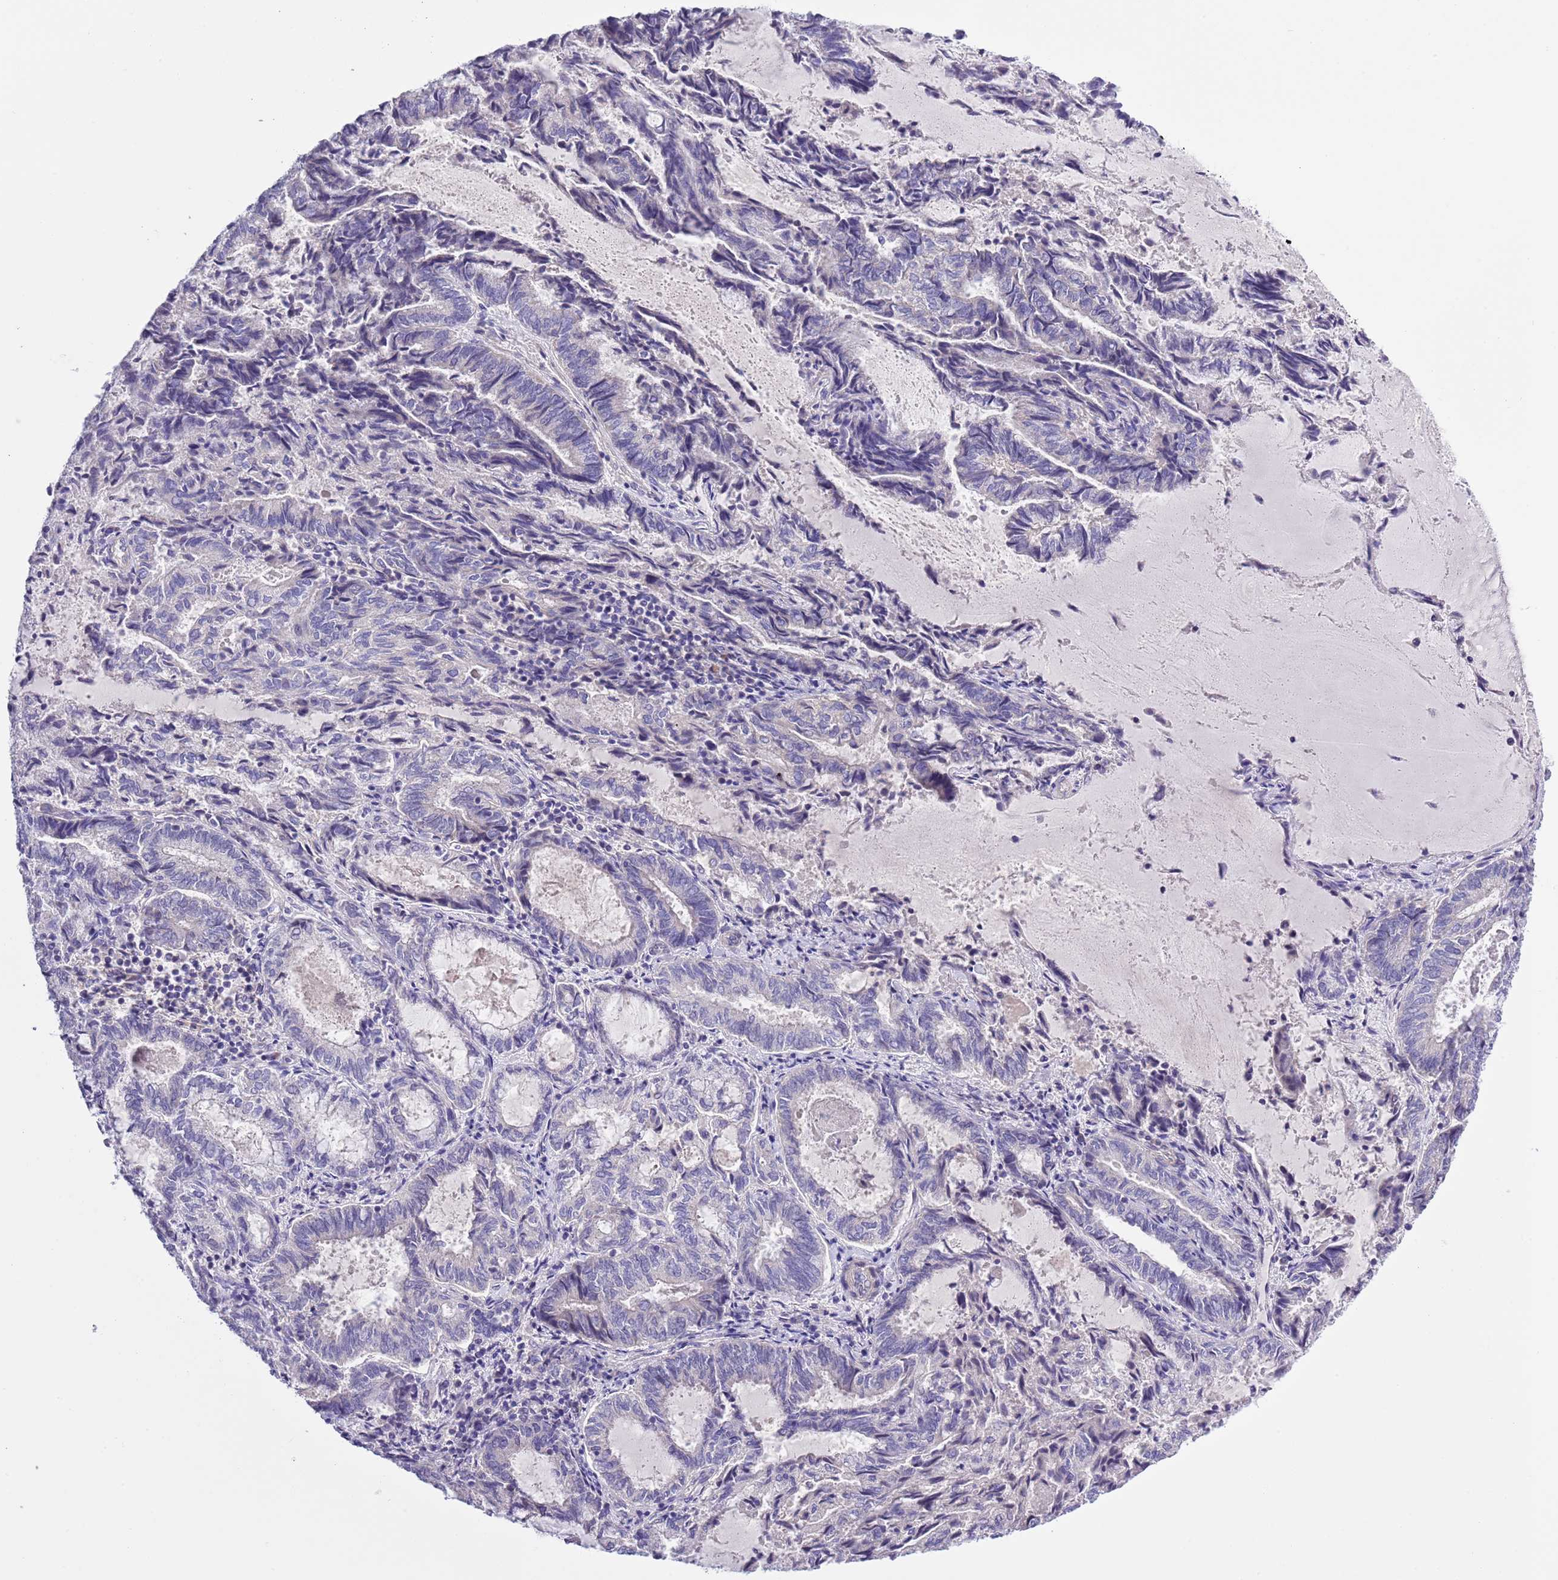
{"staining": {"intensity": "negative", "quantity": "none", "location": "none"}, "tissue": "endometrial cancer", "cell_type": "Tumor cells", "image_type": "cancer", "snomed": [{"axis": "morphology", "description": "Adenocarcinoma, NOS"}, {"axis": "topography", "description": "Endometrium"}], "caption": "The photomicrograph displays no staining of tumor cells in adenocarcinoma (endometrial).", "gene": "NET1", "patient": {"sex": "female", "age": 80}}